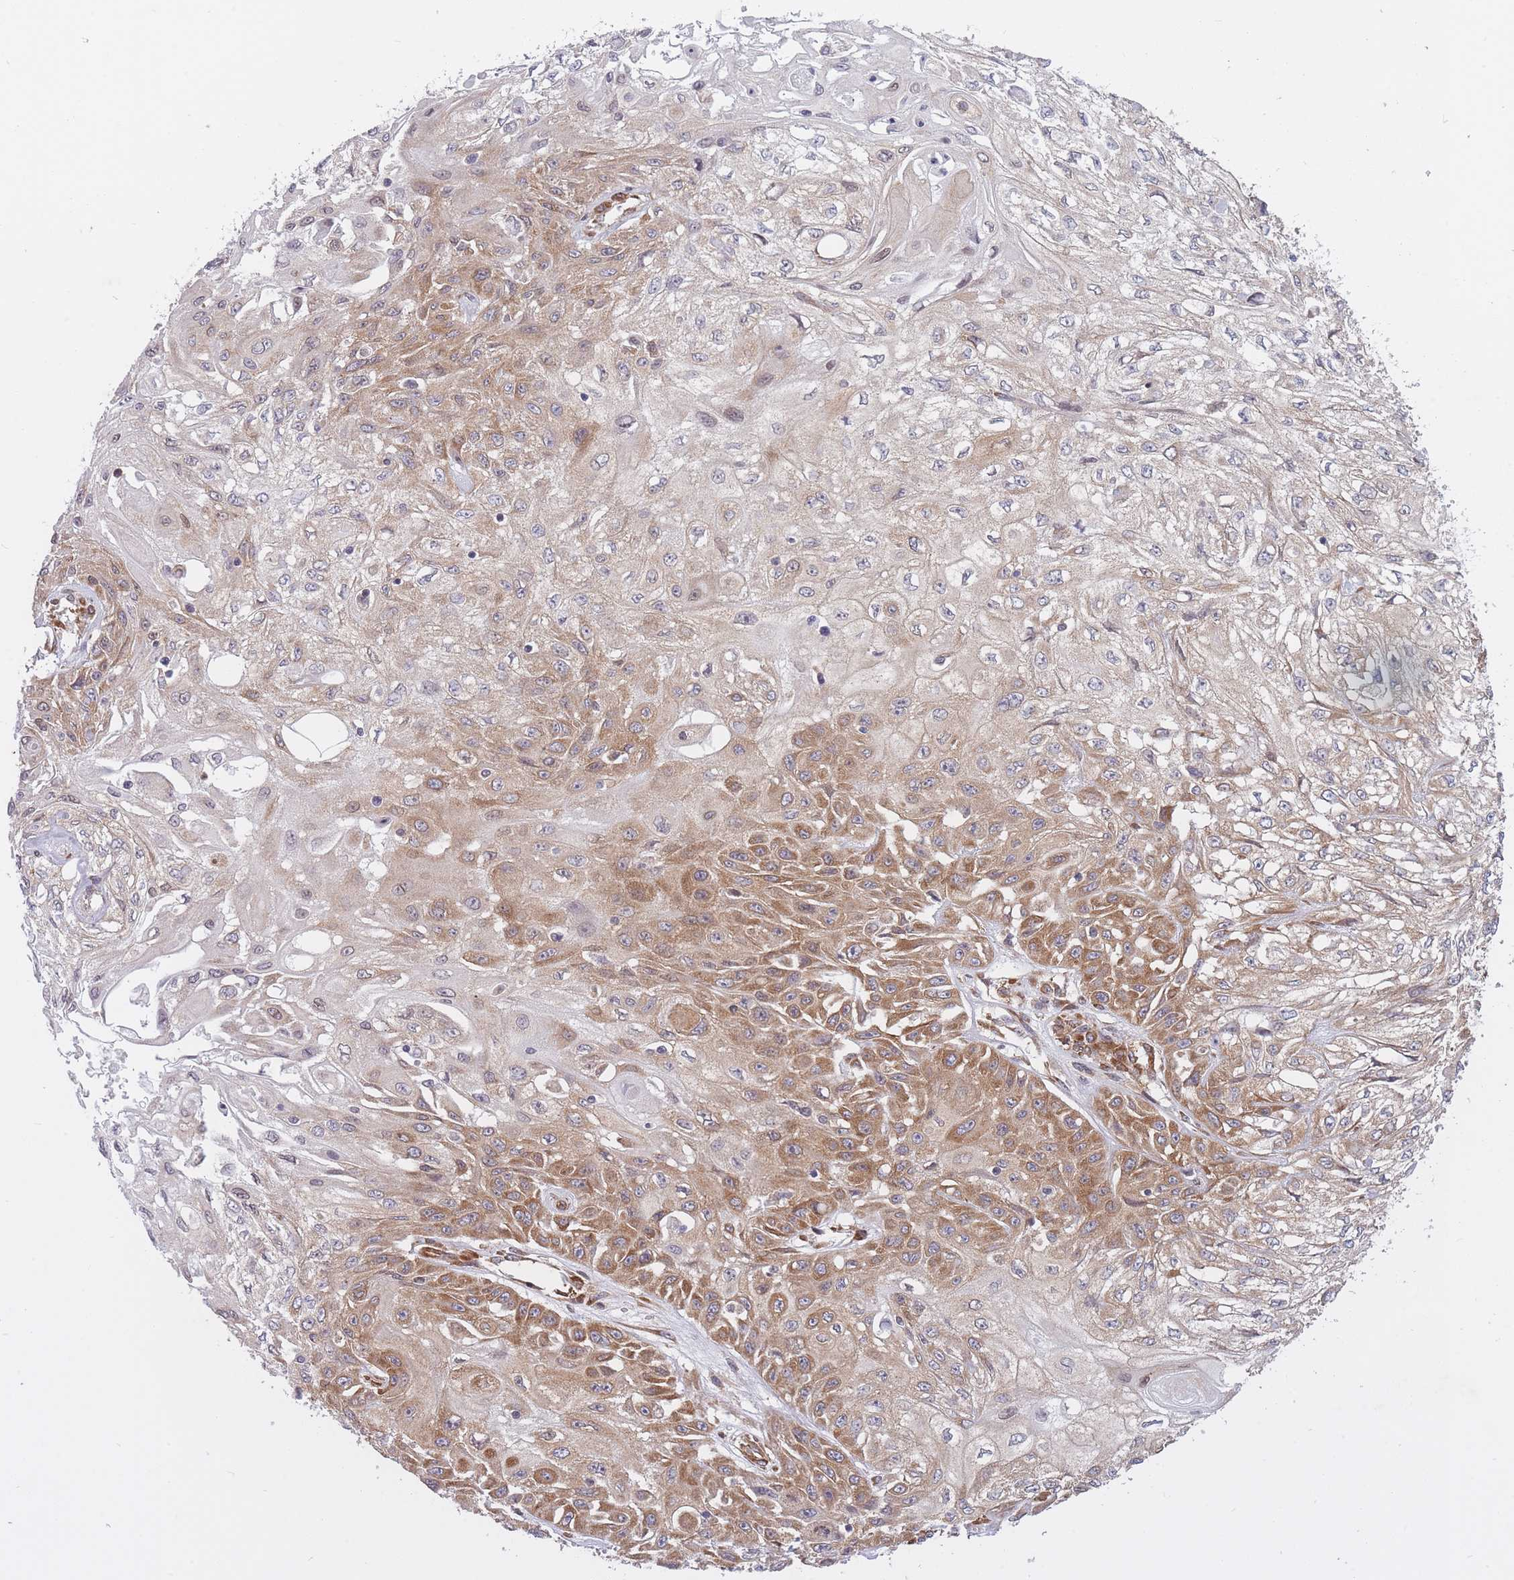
{"staining": {"intensity": "moderate", "quantity": ">75%", "location": "cytoplasmic/membranous"}, "tissue": "skin cancer", "cell_type": "Tumor cells", "image_type": "cancer", "snomed": [{"axis": "morphology", "description": "Squamous cell carcinoma, NOS"}, {"axis": "morphology", "description": "Squamous cell carcinoma, metastatic, NOS"}, {"axis": "topography", "description": "Skin"}, {"axis": "topography", "description": "Lymph node"}], "caption": "A medium amount of moderate cytoplasmic/membranous positivity is seen in about >75% of tumor cells in skin squamous cell carcinoma tissue. (brown staining indicates protein expression, while blue staining denotes nuclei).", "gene": "CCDC124", "patient": {"sex": "male", "age": 75}}